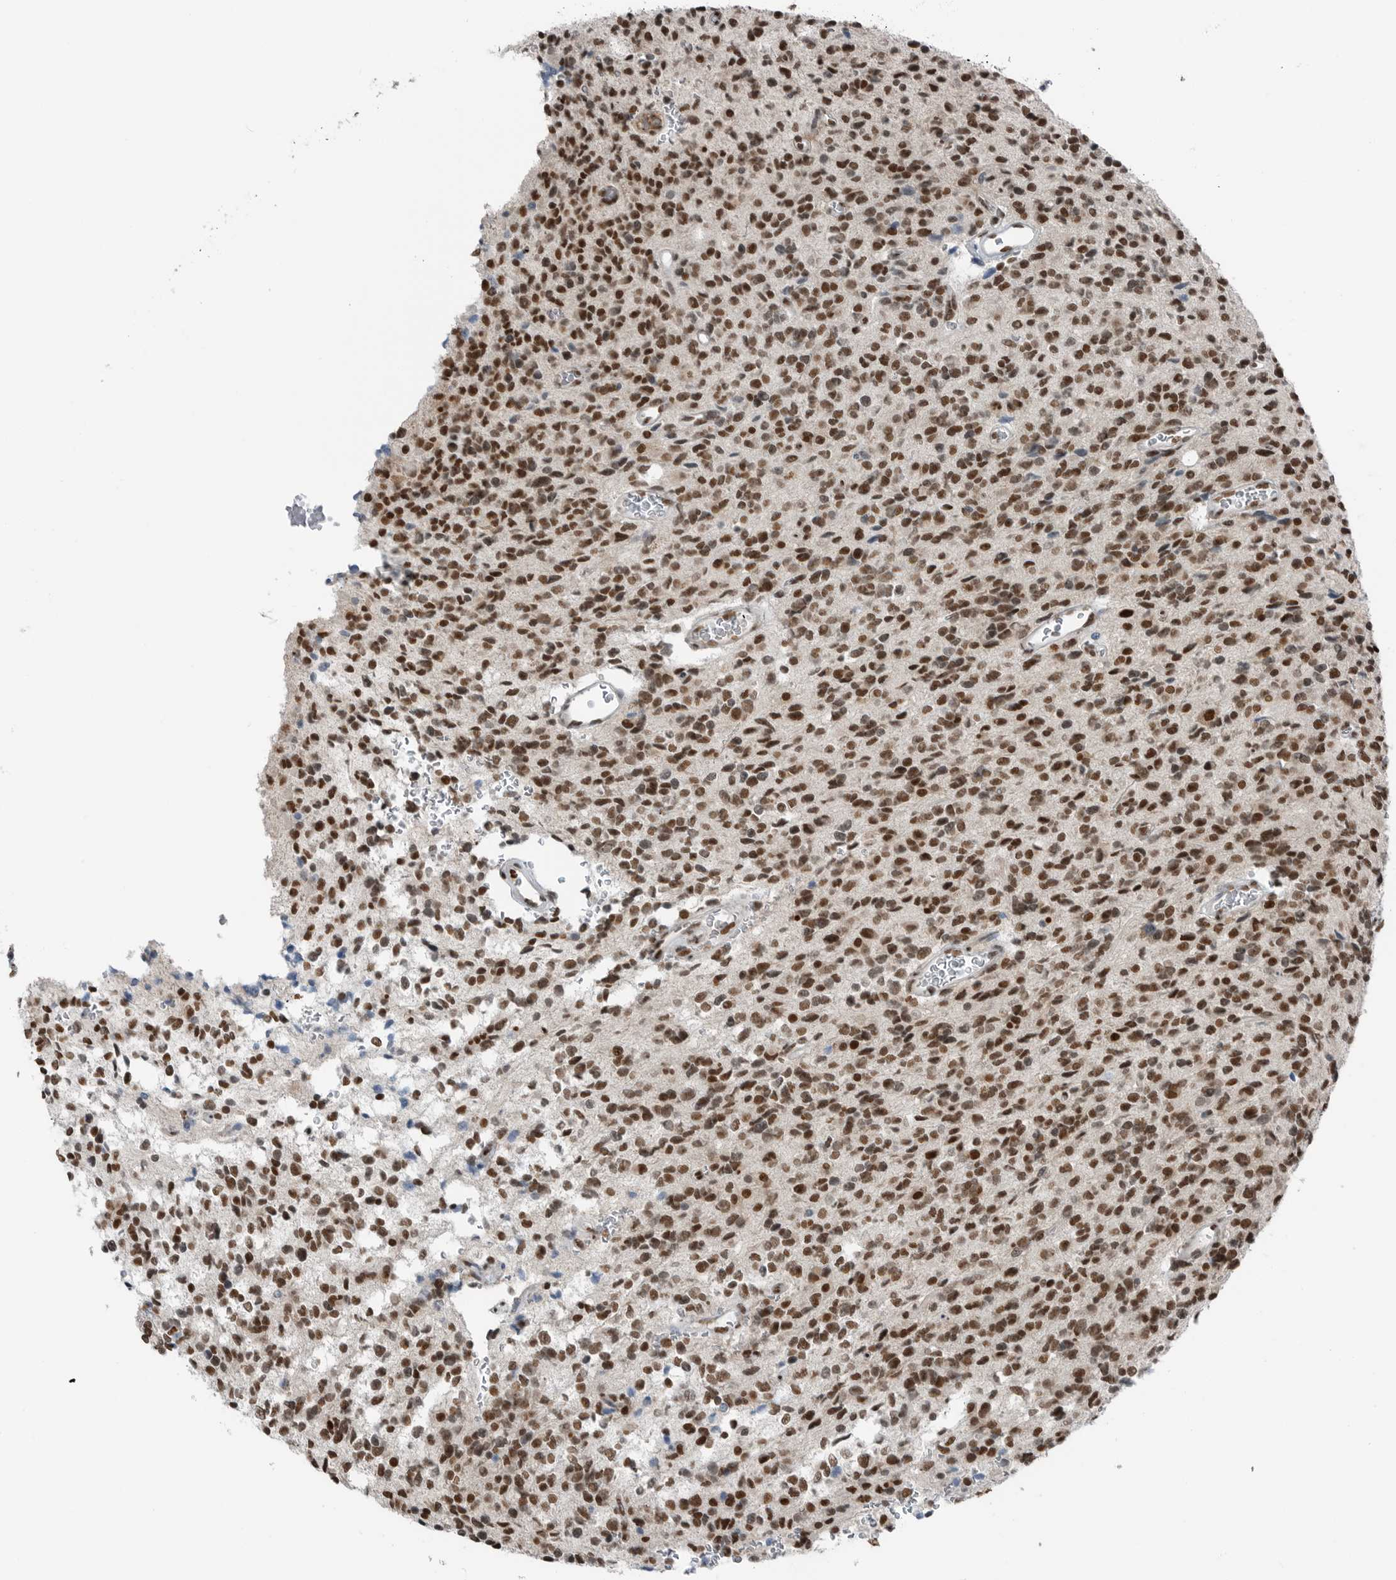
{"staining": {"intensity": "strong", "quantity": ">75%", "location": "nuclear"}, "tissue": "glioma", "cell_type": "Tumor cells", "image_type": "cancer", "snomed": [{"axis": "morphology", "description": "Glioma, malignant, High grade"}, {"axis": "topography", "description": "Brain"}], "caption": "IHC image of human malignant high-grade glioma stained for a protein (brown), which demonstrates high levels of strong nuclear expression in approximately >75% of tumor cells.", "gene": "BLZF1", "patient": {"sex": "male", "age": 34}}